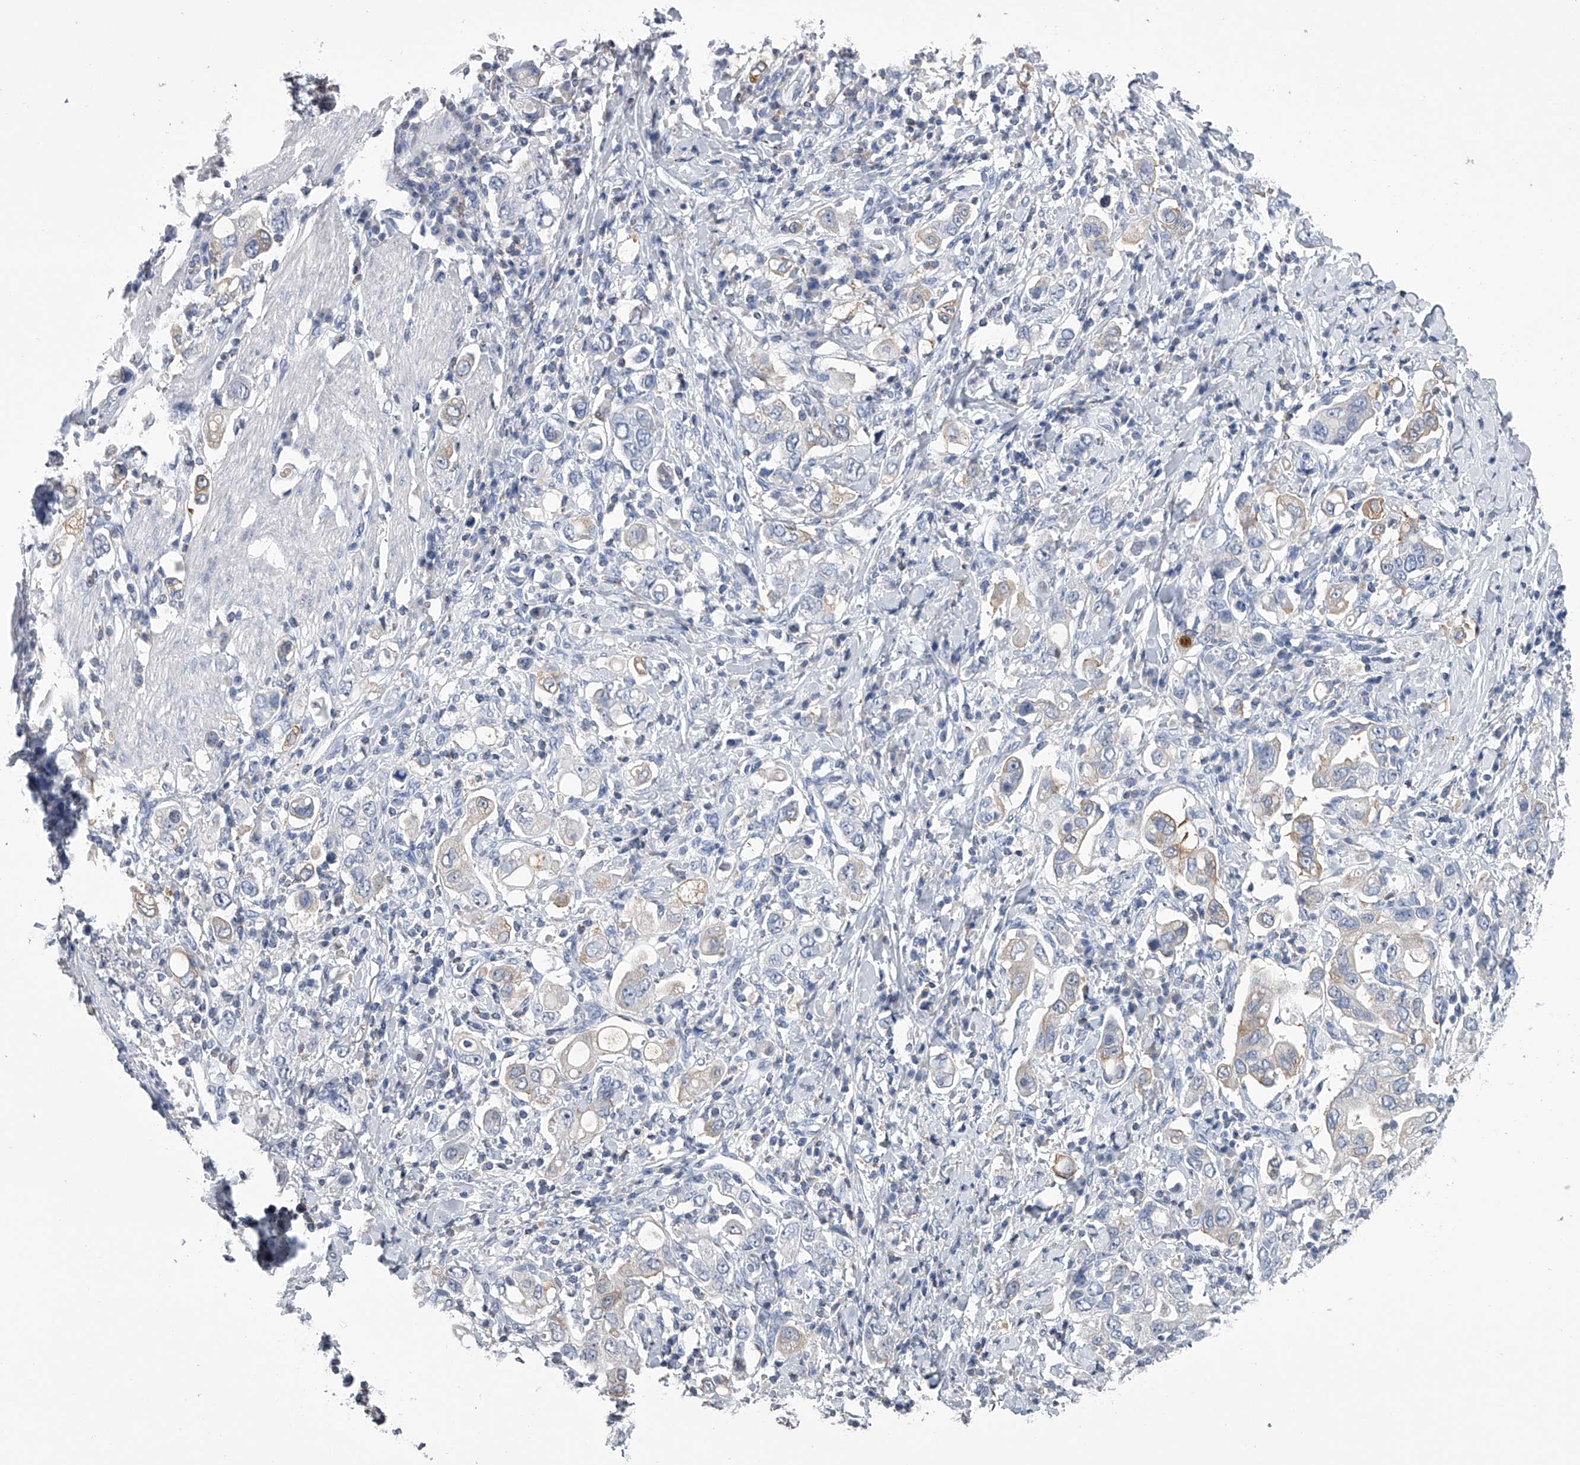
{"staining": {"intensity": "negative", "quantity": "none", "location": "none"}, "tissue": "stomach cancer", "cell_type": "Tumor cells", "image_type": "cancer", "snomed": [{"axis": "morphology", "description": "Adenocarcinoma, NOS"}, {"axis": "topography", "description": "Stomach, upper"}], "caption": "IHC micrograph of neoplastic tissue: human adenocarcinoma (stomach) stained with DAB exhibits no significant protein expression in tumor cells.", "gene": "TASP1", "patient": {"sex": "male", "age": 62}}